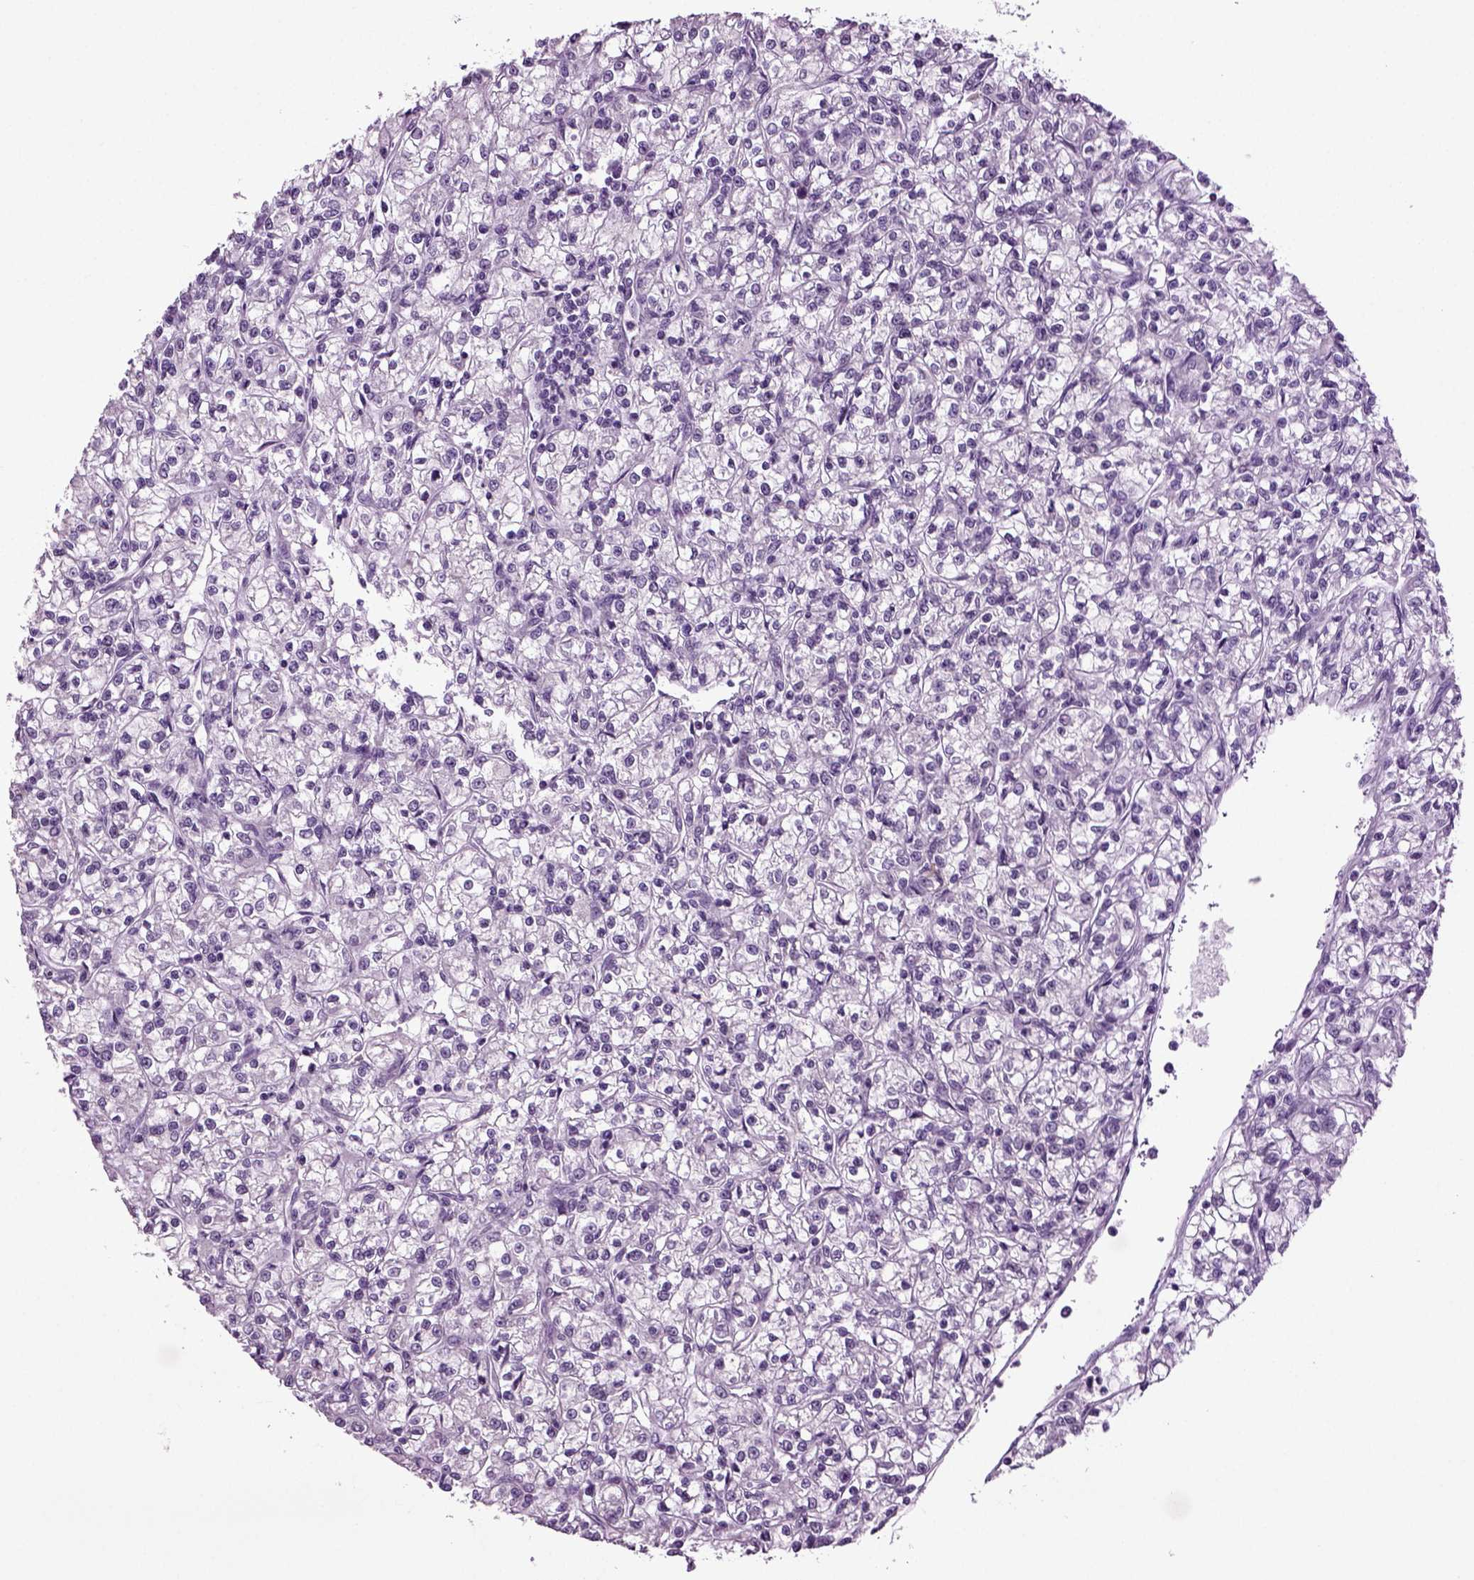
{"staining": {"intensity": "negative", "quantity": "none", "location": "none"}, "tissue": "renal cancer", "cell_type": "Tumor cells", "image_type": "cancer", "snomed": [{"axis": "morphology", "description": "Adenocarcinoma, NOS"}, {"axis": "topography", "description": "Kidney"}], "caption": "High magnification brightfield microscopy of renal adenocarcinoma stained with DAB (3,3'-diaminobenzidine) (brown) and counterstained with hematoxylin (blue): tumor cells show no significant staining.", "gene": "PLCH2", "patient": {"sex": "female", "age": 59}}